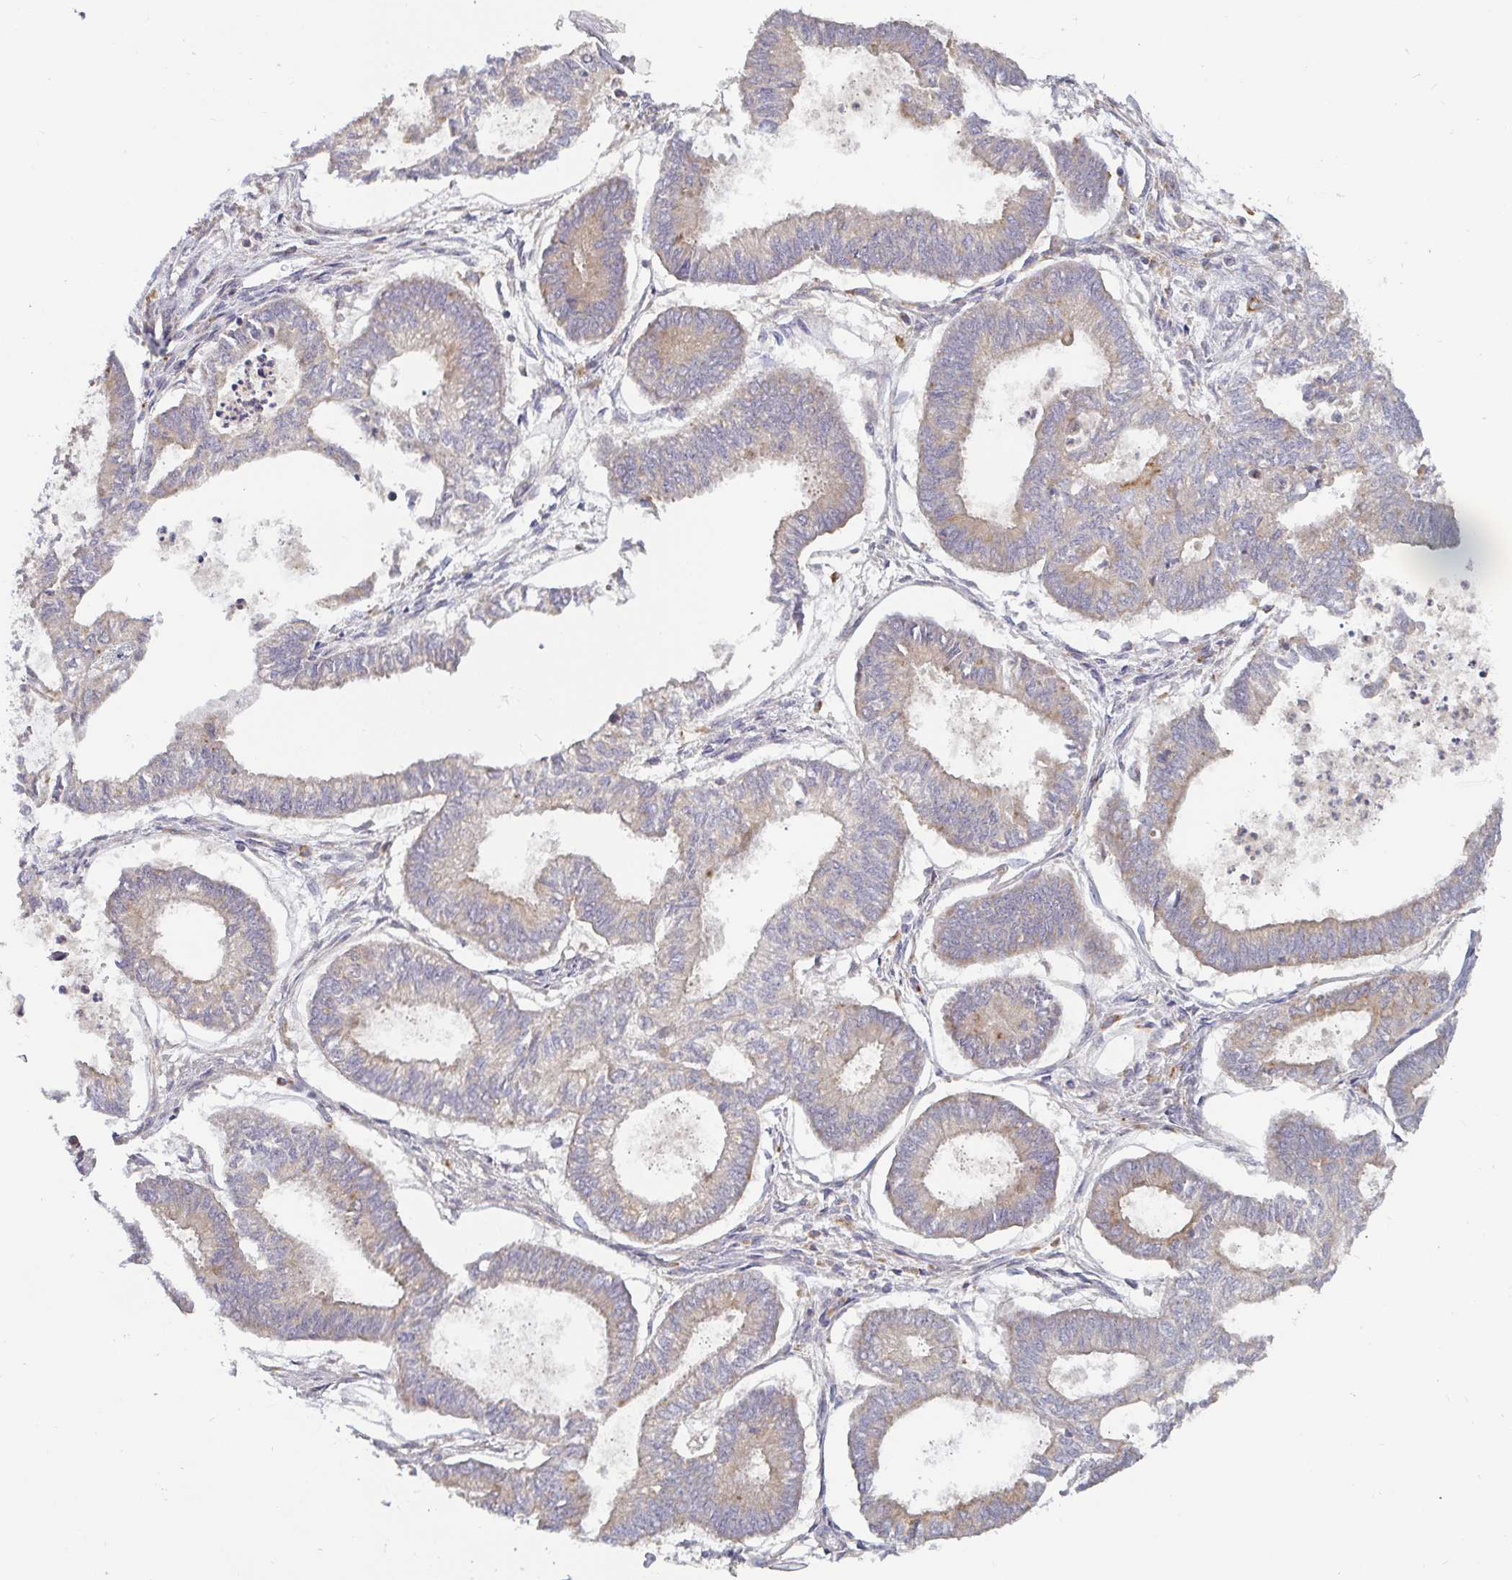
{"staining": {"intensity": "weak", "quantity": "<25%", "location": "cytoplasmic/membranous"}, "tissue": "ovarian cancer", "cell_type": "Tumor cells", "image_type": "cancer", "snomed": [{"axis": "morphology", "description": "Carcinoma, endometroid"}, {"axis": "topography", "description": "Ovary"}], "caption": "Immunohistochemistry (IHC) of human ovarian cancer (endometroid carcinoma) exhibits no expression in tumor cells.", "gene": "CDH18", "patient": {"sex": "female", "age": 64}}